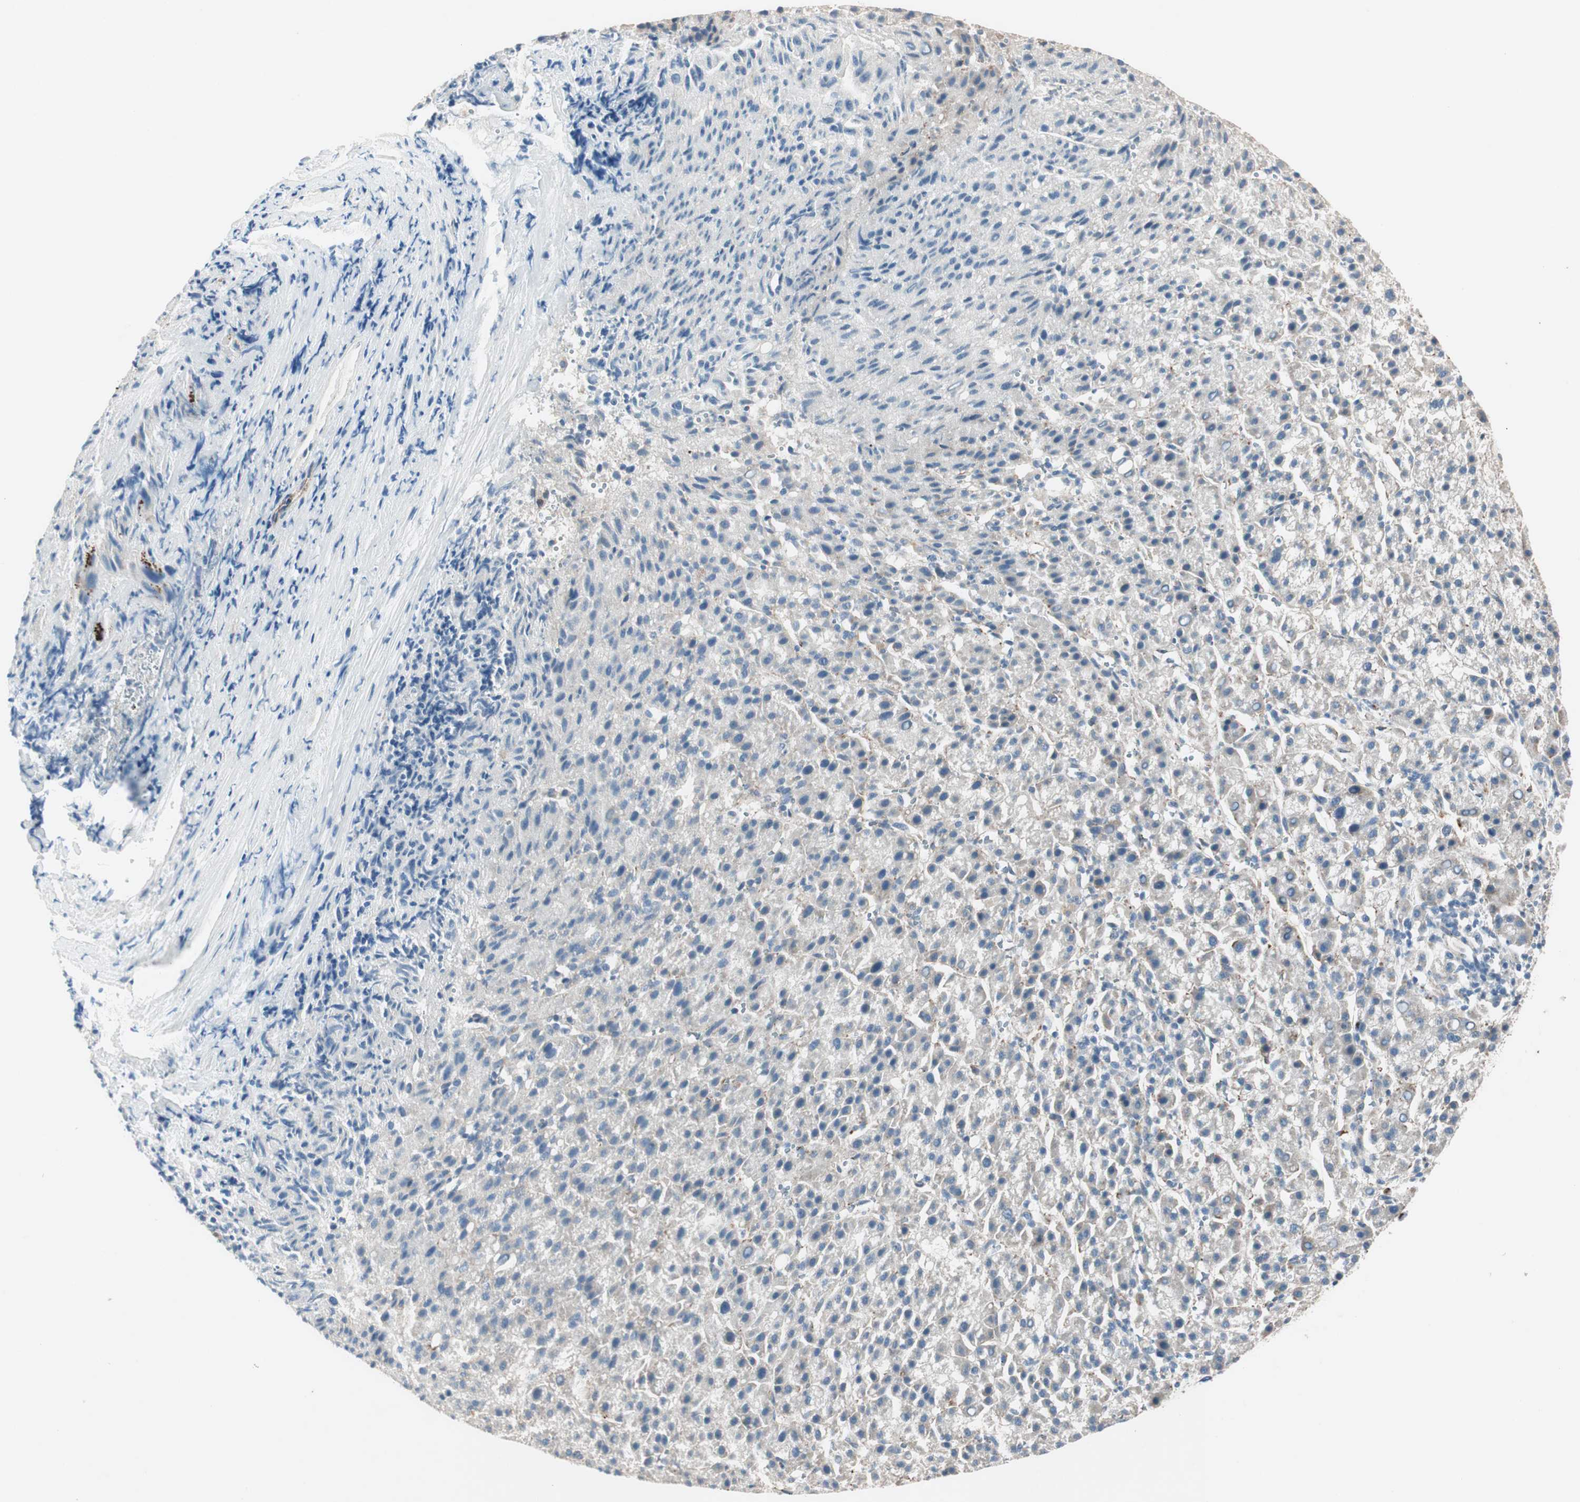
{"staining": {"intensity": "negative", "quantity": "none", "location": "none"}, "tissue": "liver cancer", "cell_type": "Tumor cells", "image_type": "cancer", "snomed": [{"axis": "morphology", "description": "Carcinoma, Hepatocellular, NOS"}, {"axis": "topography", "description": "Liver"}], "caption": "Human liver cancer (hepatocellular carcinoma) stained for a protein using IHC exhibits no expression in tumor cells.", "gene": "FGFR4", "patient": {"sex": "female", "age": 58}}